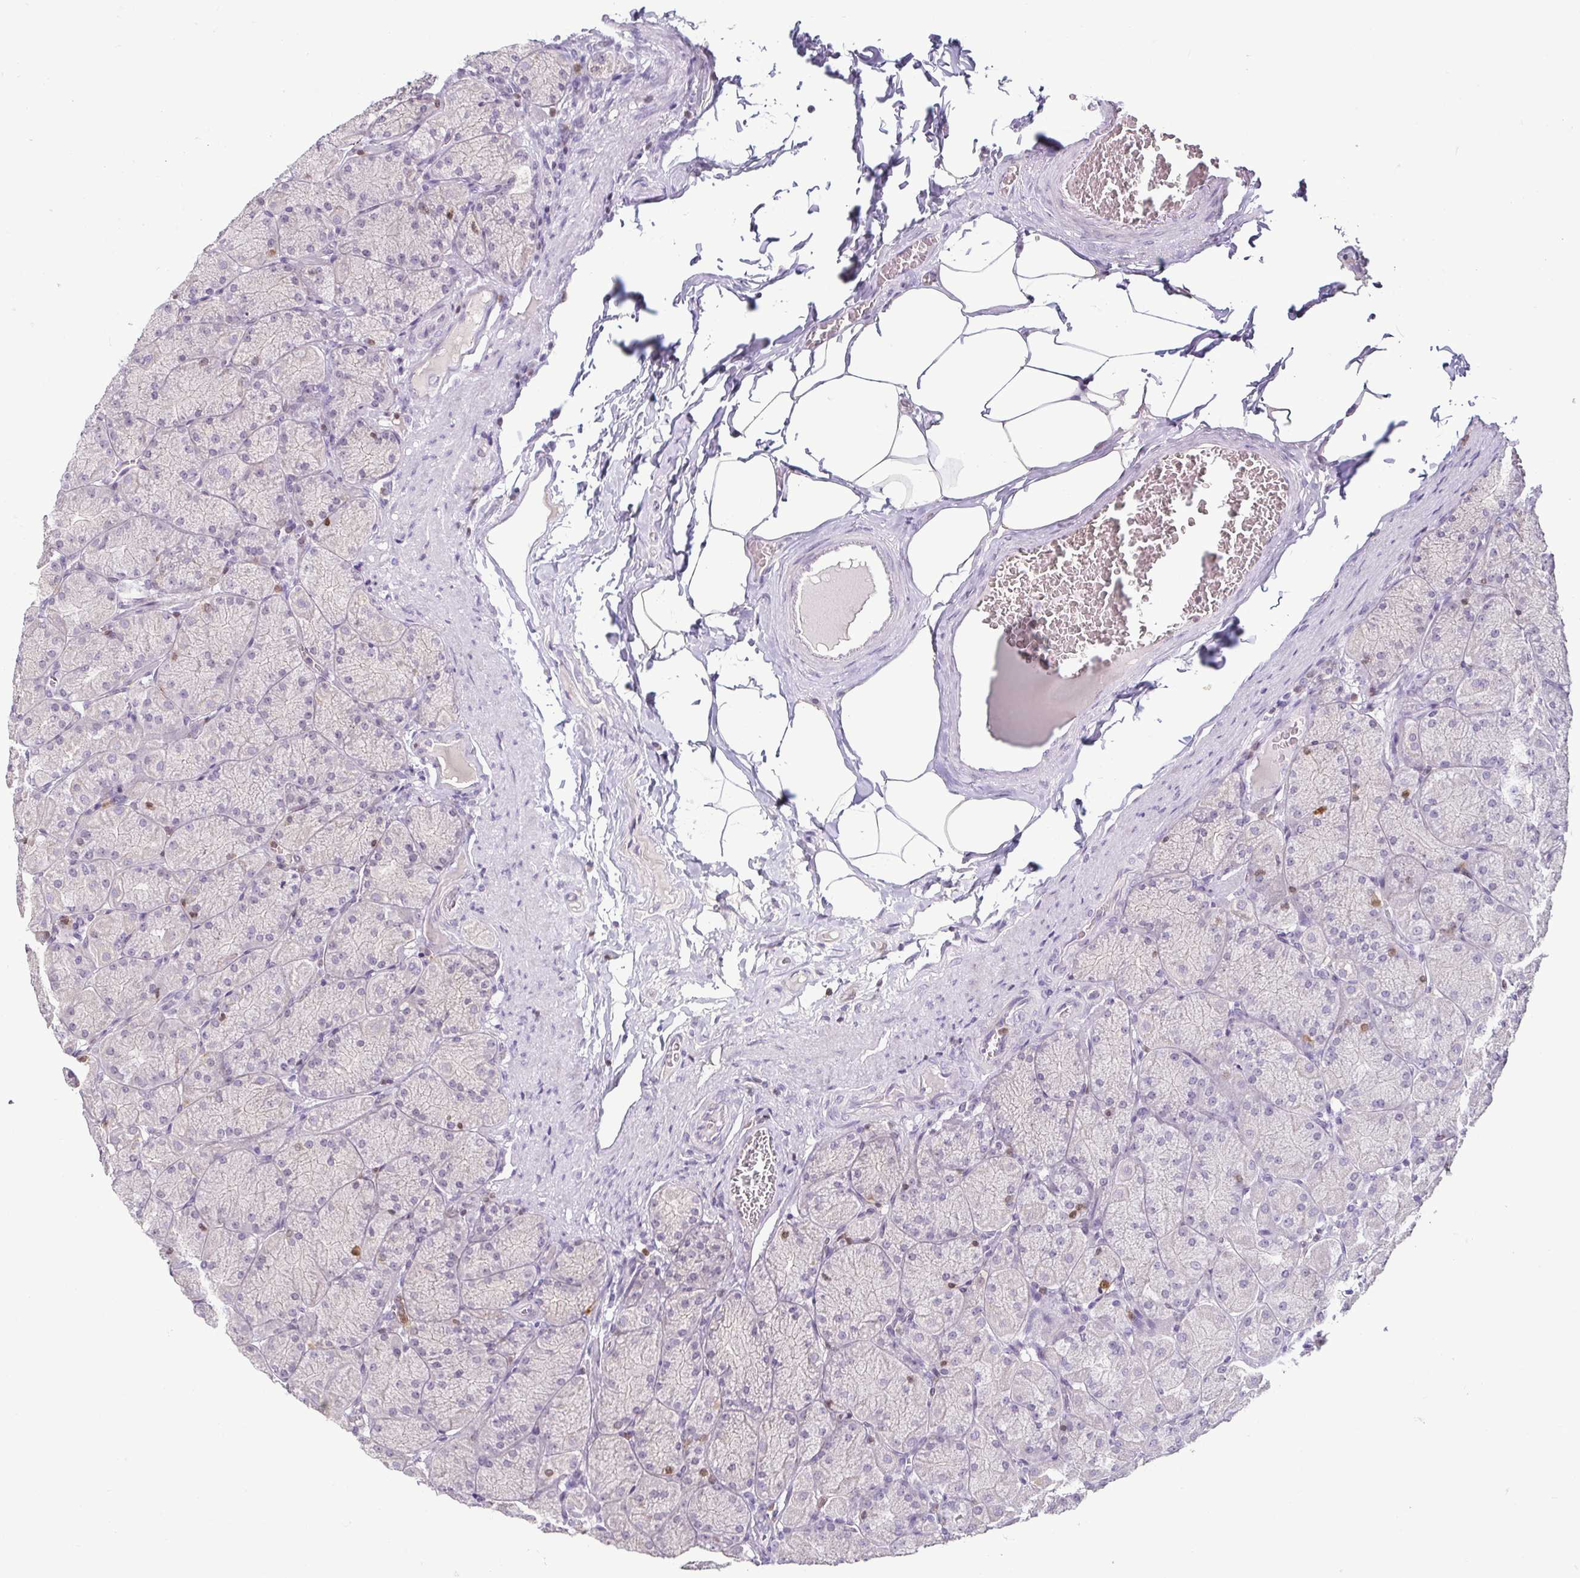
{"staining": {"intensity": "weak", "quantity": "<25%", "location": "nuclear"}, "tissue": "stomach", "cell_type": "Glandular cells", "image_type": "normal", "snomed": [{"axis": "morphology", "description": "Normal tissue, NOS"}, {"axis": "topography", "description": "Stomach, upper"}], "caption": "Immunohistochemistry (IHC) of normal stomach shows no positivity in glandular cells.", "gene": "HOPX", "patient": {"sex": "female", "age": 56}}